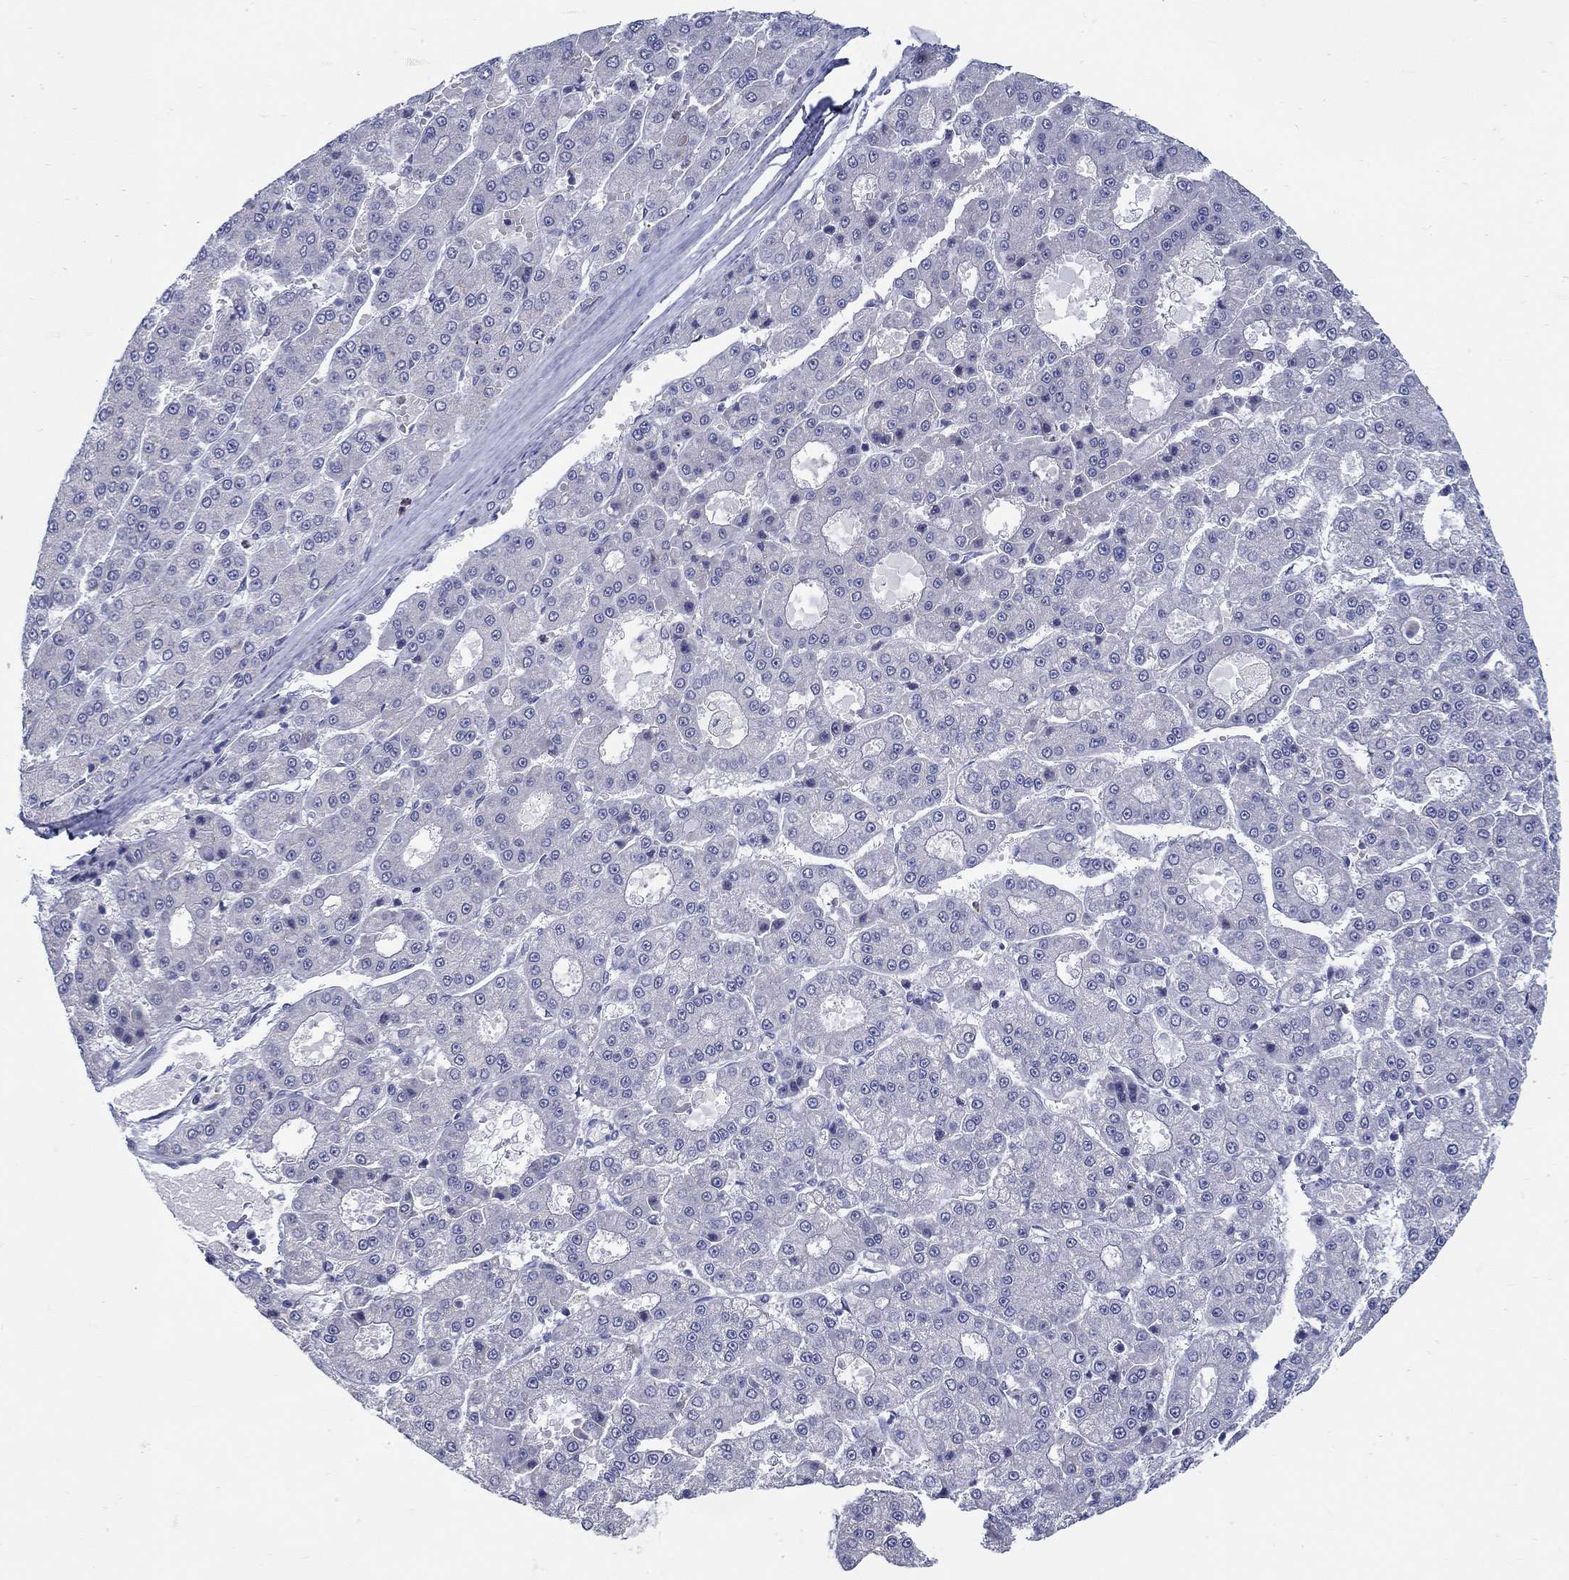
{"staining": {"intensity": "negative", "quantity": "none", "location": "none"}, "tissue": "liver cancer", "cell_type": "Tumor cells", "image_type": "cancer", "snomed": [{"axis": "morphology", "description": "Carcinoma, Hepatocellular, NOS"}, {"axis": "topography", "description": "Liver"}], "caption": "Human liver hepatocellular carcinoma stained for a protein using immunohistochemistry reveals no expression in tumor cells.", "gene": "ABCA4", "patient": {"sex": "male", "age": 70}}